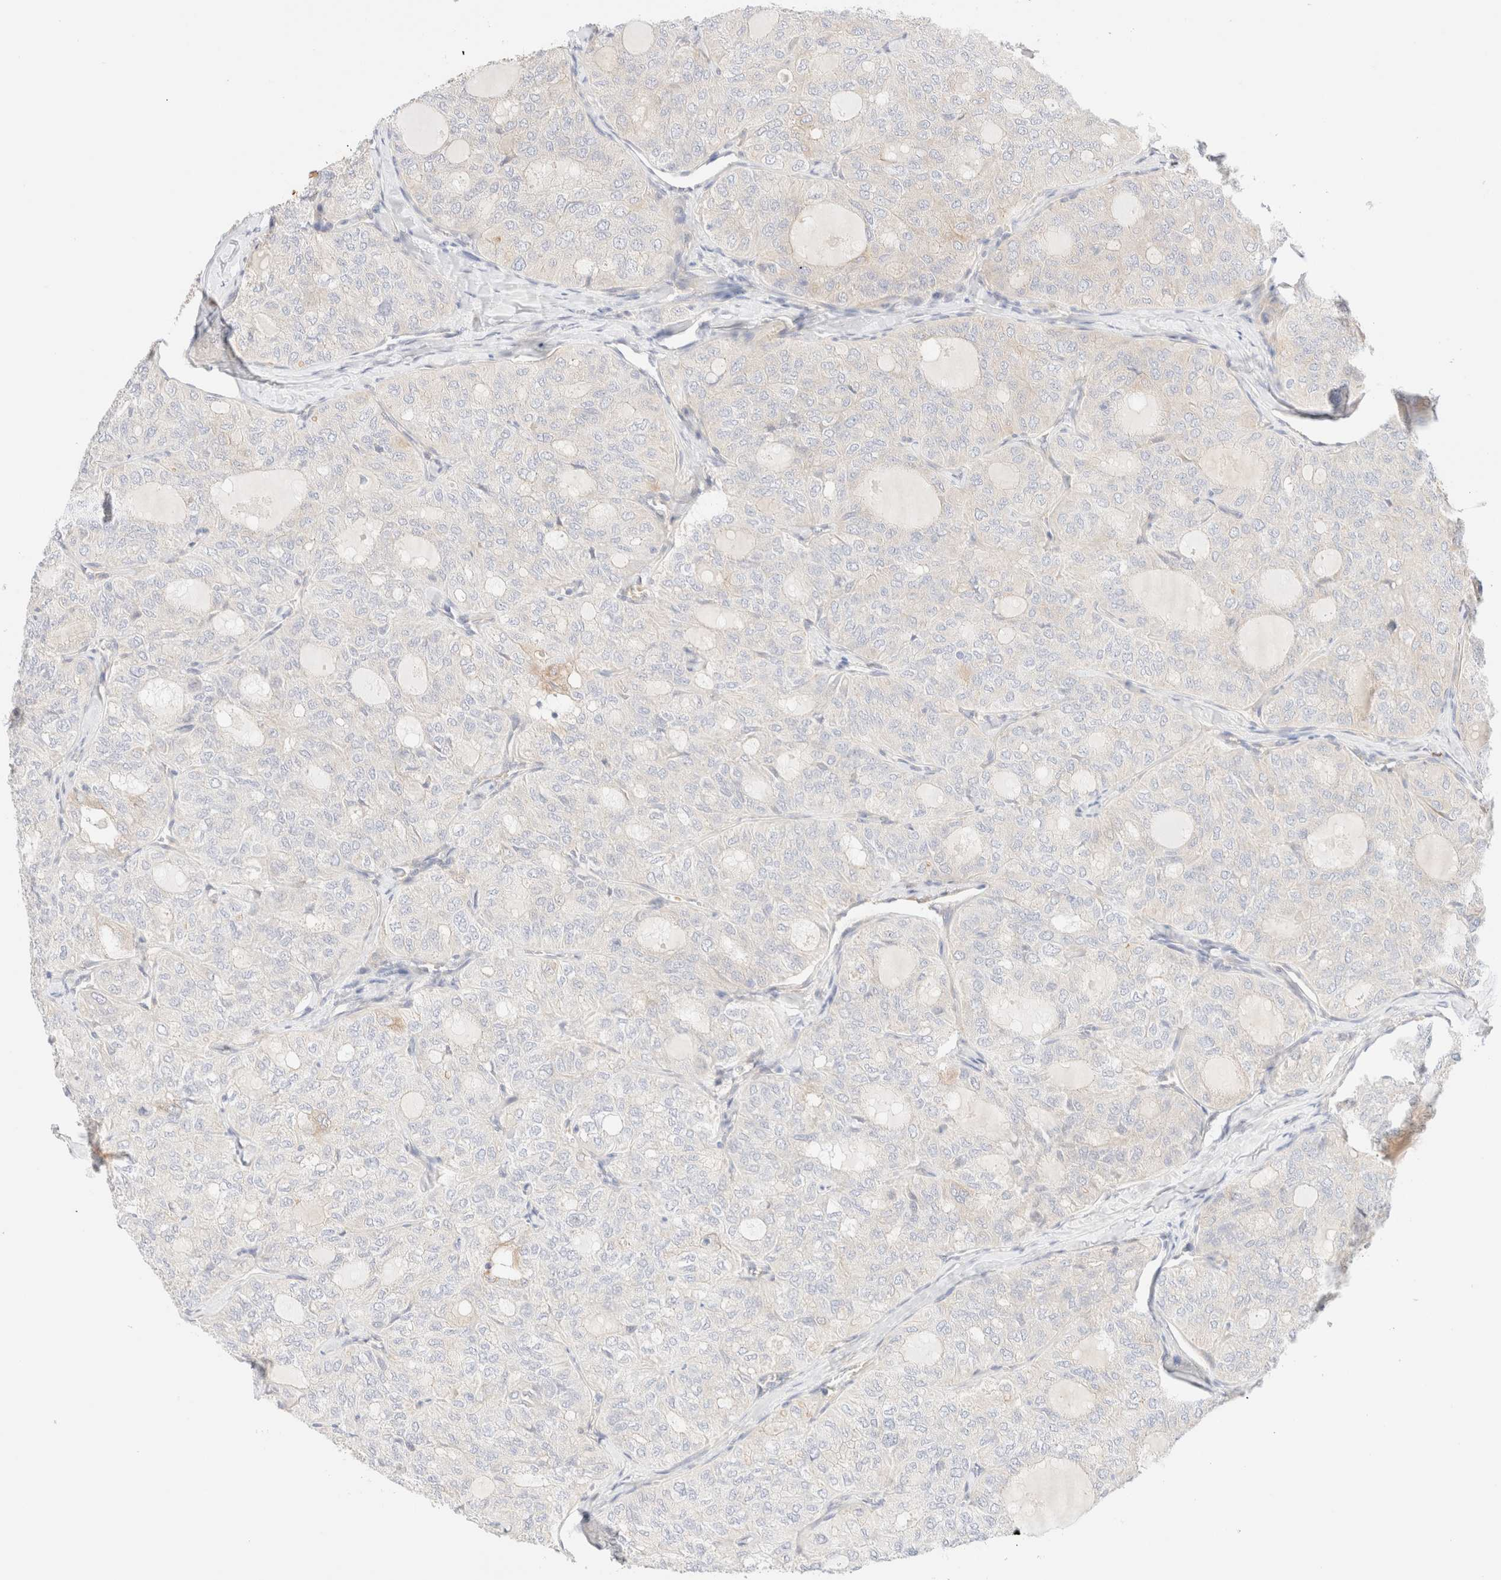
{"staining": {"intensity": "negative", "quantity": "none", "location": "none"}, "tissue": "thyroid cancer", "cell_type": "Tumor cells", "image_type": "cancer", "snomed": [{"axis": "morphology", "description": "Follicular adenoma carcinoma, NOS"}, {"axis": "topography", "description": "Thyroid gland"}], "caption": "DAB (3,3'-diaminobenzidine) immunohistochemical staining of thyroid cancer (follicular adenoma carcinoma) demonstrates no significant staining in tumor cells.", "gene": "NIBAN2", "patient": {"sex": "male", "age": 75}}